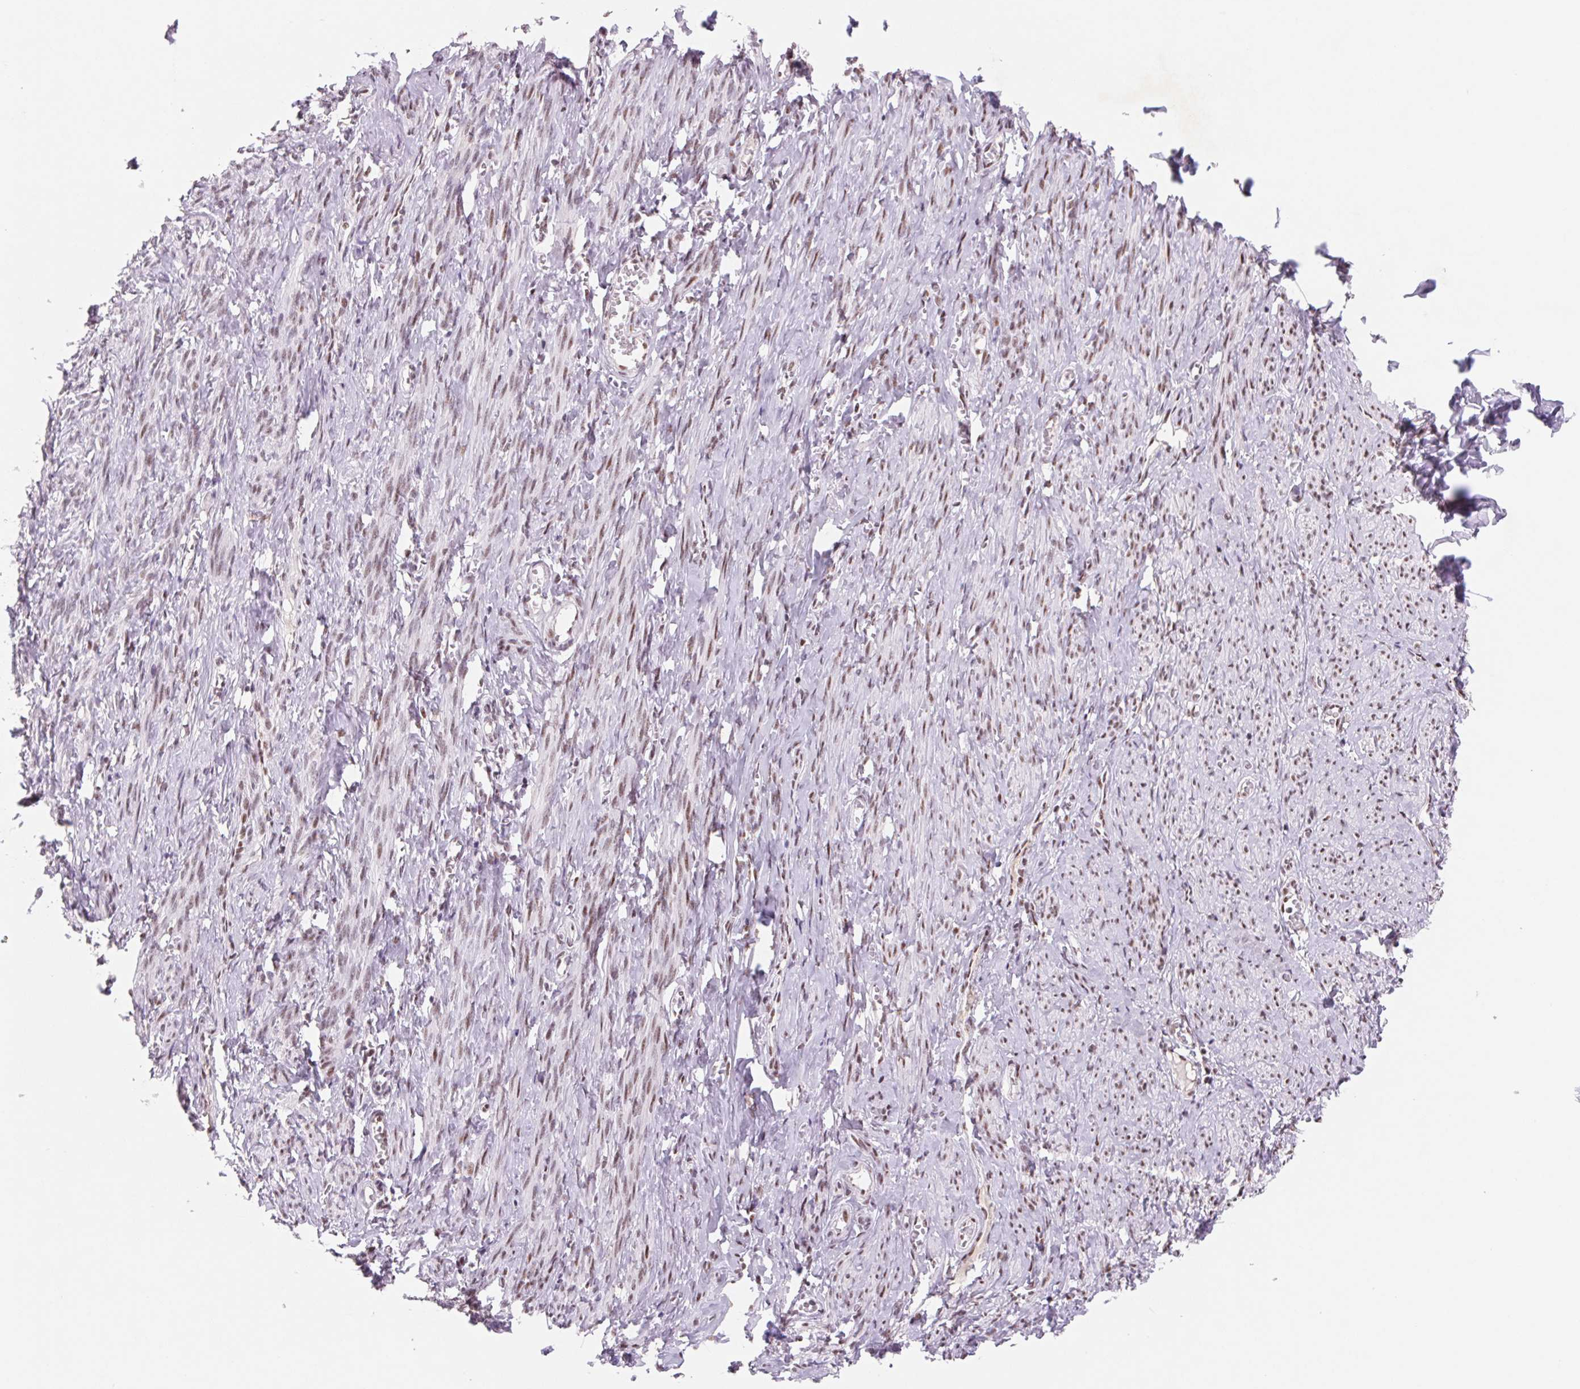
{"staining": {"intensity": "moderate", "quantity": "25%-75%", "location": "nuclear"}, "tissue": "smooth muscle", "cell_type": "Smooth muscle cells", "image_type": "normal", "snomed": [{"axis": "morphology", "description": "Normal tissue, NOS"}, {"axis": "topography", "description": "Smooth muscle"}], "caption": "Immunohistochemistry (IHC) micrograph of normal smooth muscle: human smooth muscle stained using immunohistochemistry (IHC) exhibits medium levels of moderate protein expression localized specifically in the nuclear of smooth muscle cells, appearing as a nuclear brown color.", "gene": "DPPA5", "patient": {"sex": "female", "age": 65}}